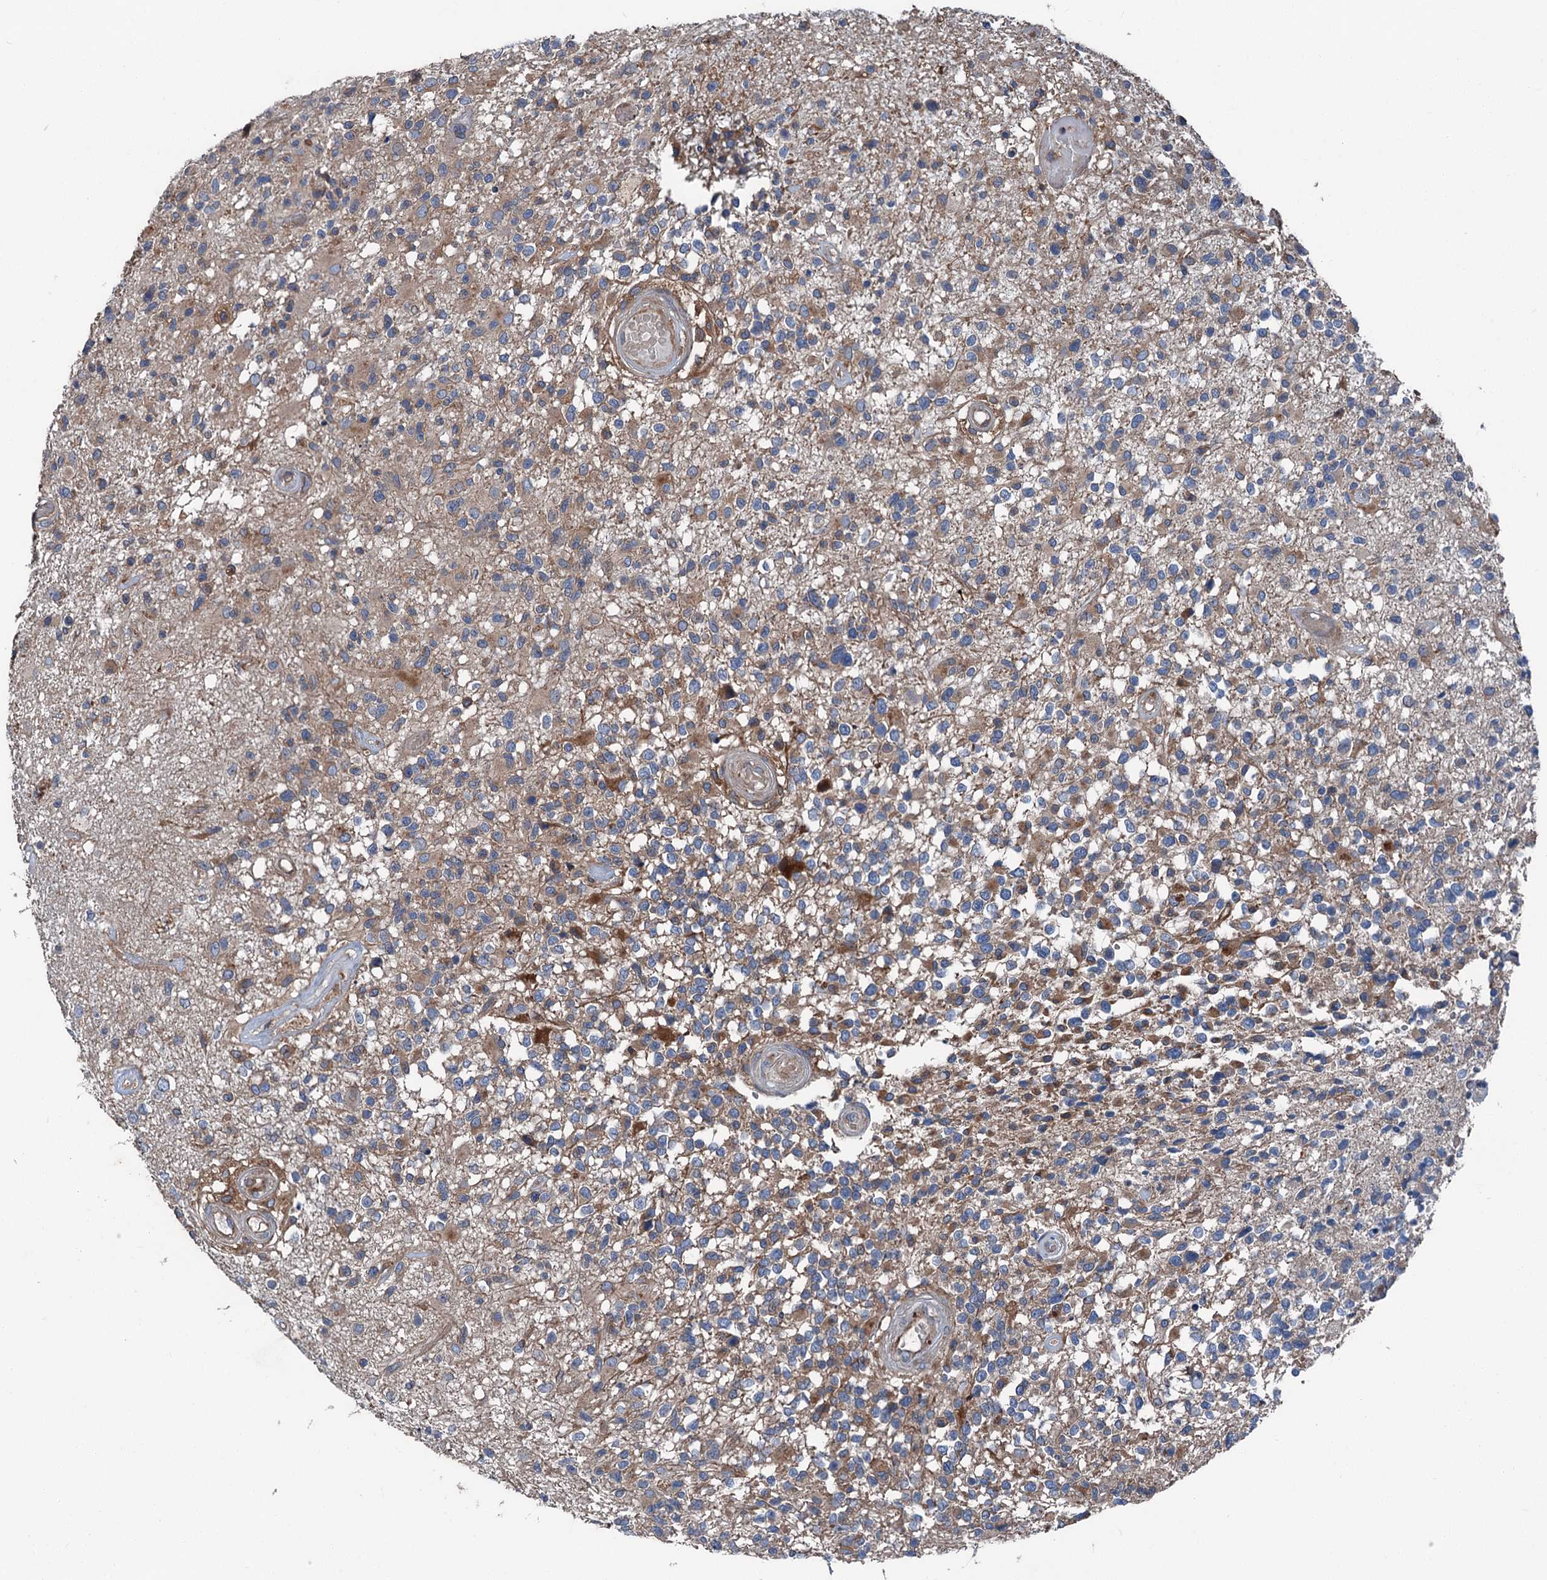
{"staining": {"intensity": "negative", "quantity": "none", "location": "none"}, "tissue": "glioma", "cell_type": "Tumor cells", "image_type": "cancer", "snomed": [{"axis": "morphology", "description": "Glioma, malignant, High grade"}, {"axis": "morphology", "description": "Glioblastoma, NOS"}, {"axis": "topography", "description": "Brain"}], "caption": "High magnification brightfield microscopy of glioma stained with DAB (brown) and counterstained with hematoxylin (blue): tumor cells show no significant expression.", "gene": "RUFY1", "patient": {"sex": "male", "age": 60}}